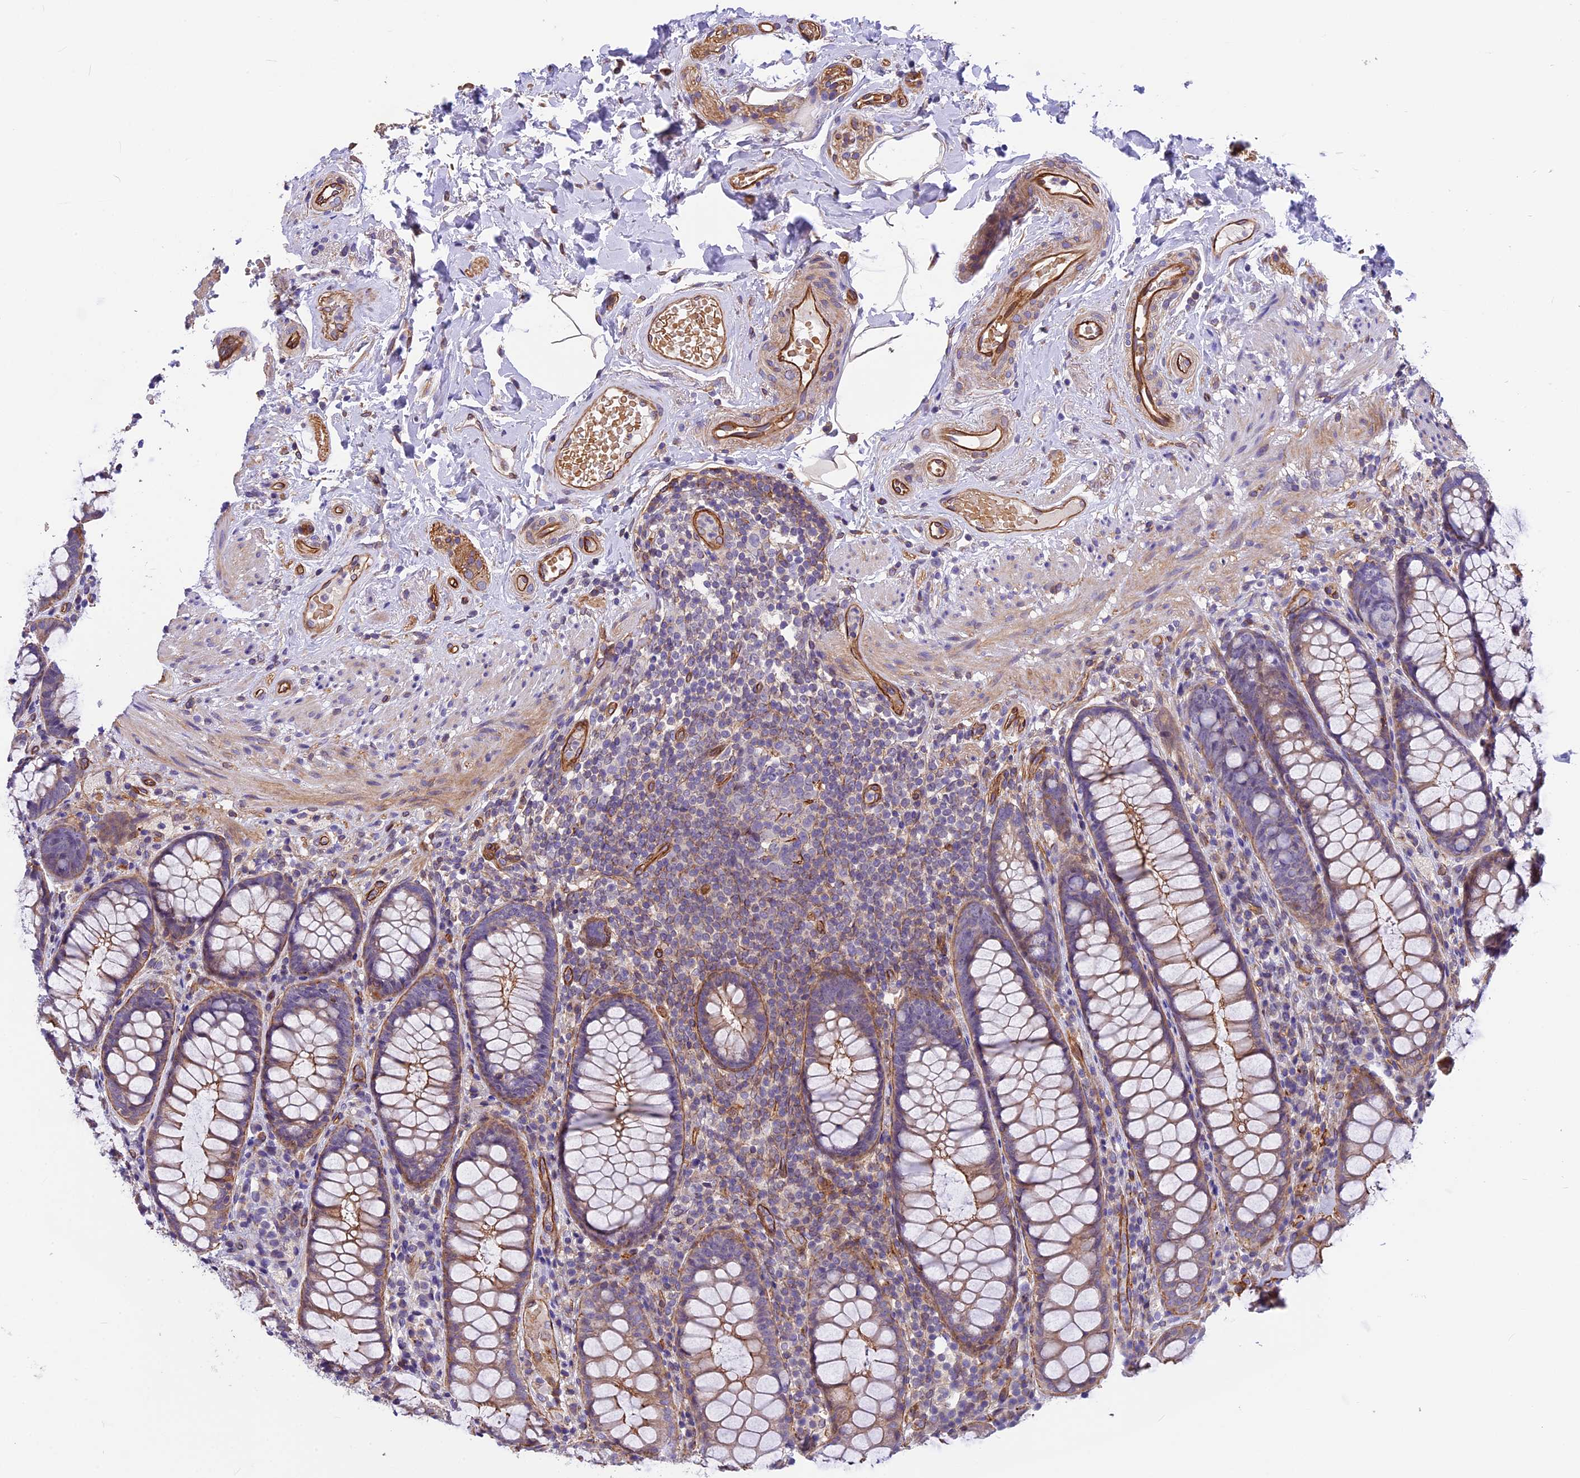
{"staining": {"intensity": "moderate", "quantity": "25%-75%", "location": "cytoplasmic/membranous"}, "tissue": "rectum", "cell_type": "Glandular cells", "image_type": "normal", "snomed": [{"axis": "morphology", "description": "Normal tissue, NOS"}, {"axis": "topography", "description": "Rectum"}], "caption": "Brown immunohistochemical staining in normal rectum displays moderate cytoplasmic/membranous expression in about 25%-75% of glandular cells.", "gene": "MED20", "patient": {"sex": "male", "age": 83}}